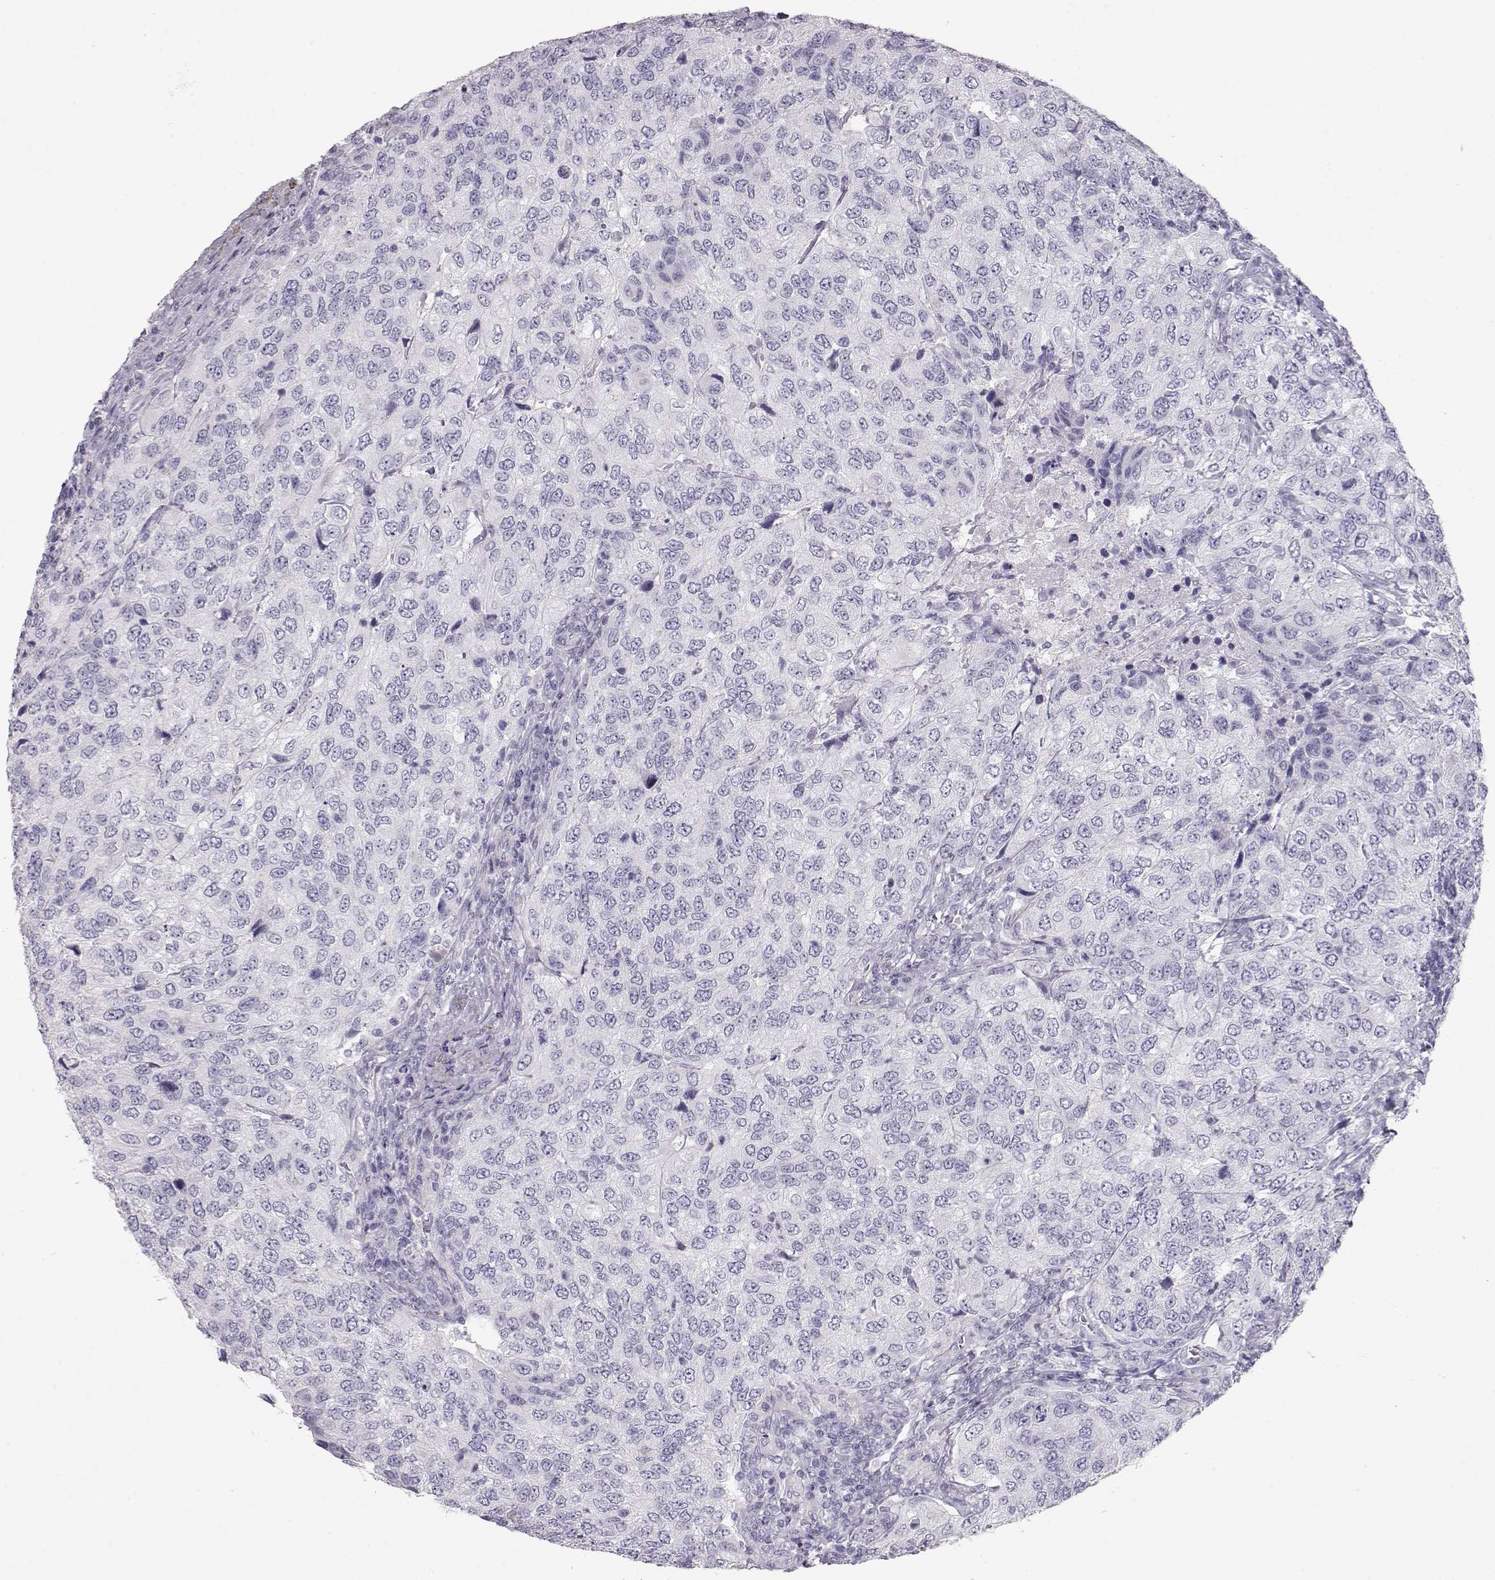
{"staining": {"intensity": "negative", "quantity": "none", "location": "none"}, "tissue": "urothelial cancer", "cell_type": "Tumor cells", "image_type": "cancer", "snomed": [{"axis": "morphology", "description": "Urothelial carcinoma, High grade"}, {"axis": "topography", "description": "Urinary bladder"}], "caption": "Immunohistochemical staining of urothelial cancer exhibits no significant expression in tumor cells.", "gene": "SLITRK3", "patient": {"sex": "female", "age": 78}}